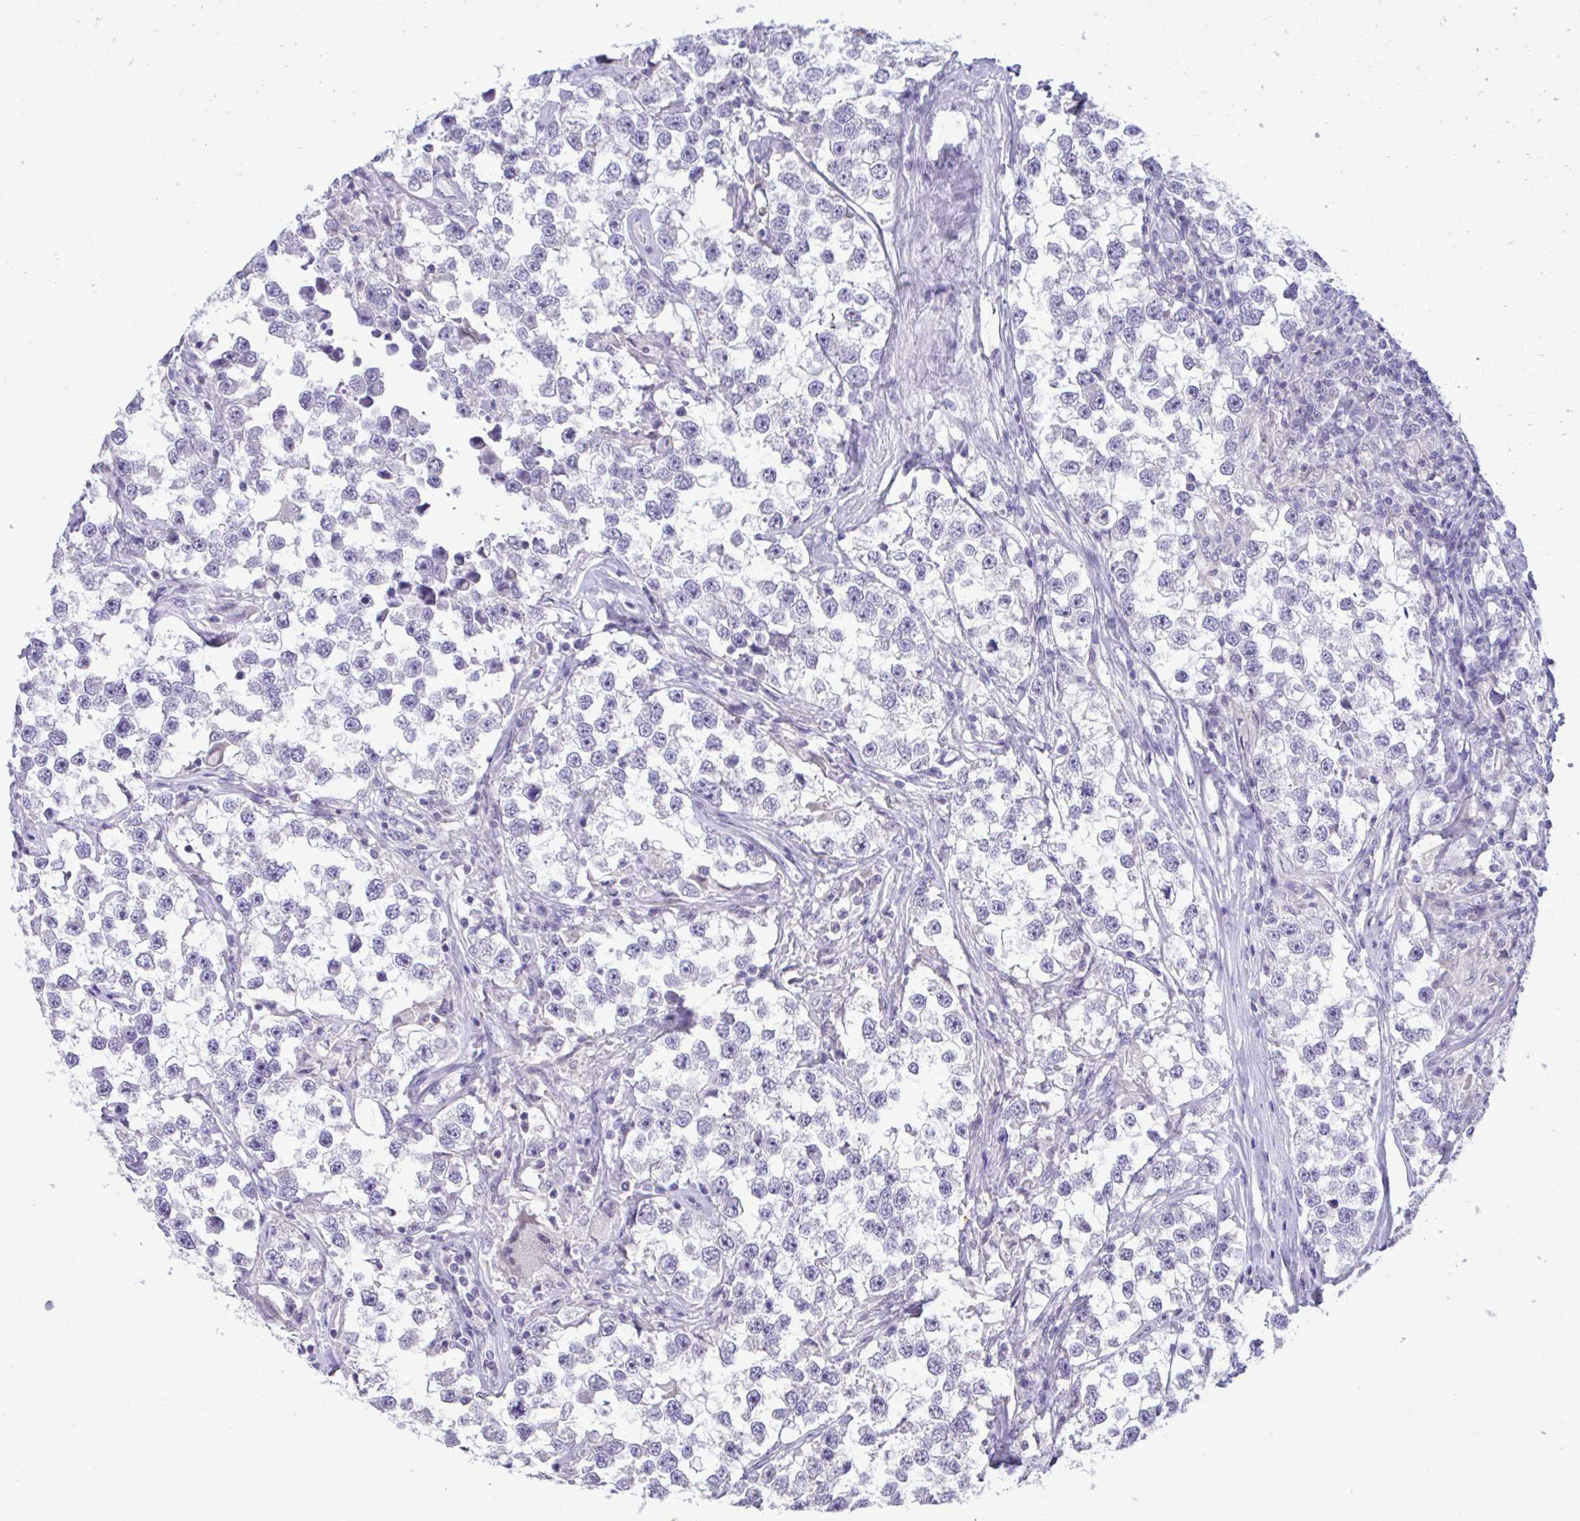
{"staining": {"intensity": "negative", "quantity": "none", "location": "none"}, "tissue": "testis cancer", "cell_type": "Tumor cells", "image_type": "cancer", "snomed": [{"axis": "morphology", "description": "Seminoma, NOS"}, {"axis": "topography", "description": "Testis"}], "caption": "High magnification brightfield microscopy of seminoma (testis) stained with DAB (brown) and counterstained with hematoxylin (blue): tumor cells show no significant positivity.", "gene": "PIGK", "patient": {"sex": "male", "age": 46}}